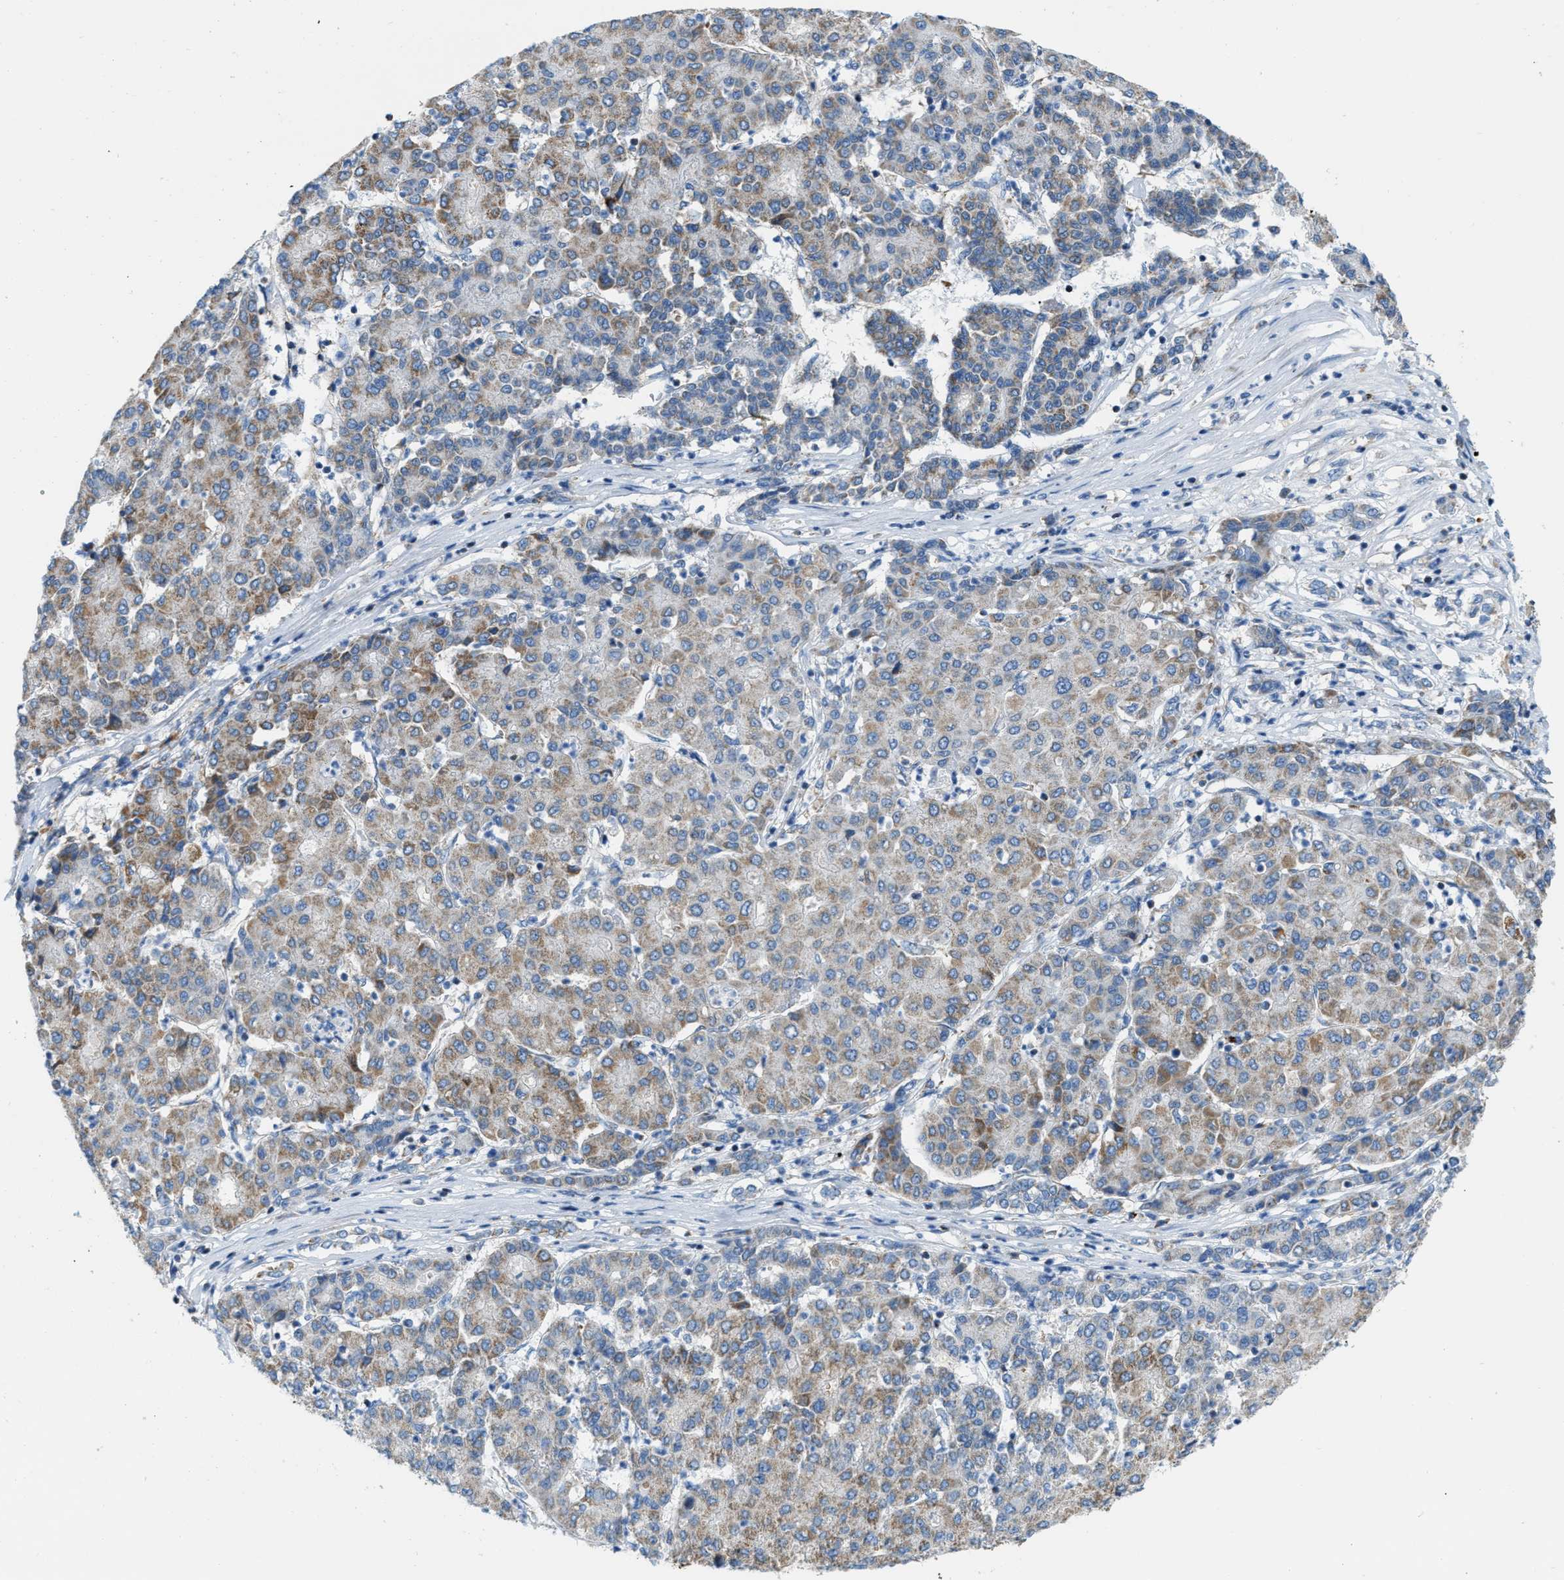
{"staining": {"intensity": "moderate", "quantity": "25%-75%", "location": "cytoplasmic/membranous"}, "tissue": "liver cancer", "cell_type": "Tumor cells", "image_type": "cancer", "snomed": [{"axis": "morphology", "description": "Carcinoma, Hepatocellular, NOS"}, {"axis": "topography", "description": "Liver"}], "caption": "An immunohistochemistry photomicrograph of tumor tissue is shown. Protein staining in brown highlights moderate cytoplasmic/membranous positivity in liver cancer within tumor cells. (Brightfield microscopy of DAB IHC at high magnification).", "gene": "JADE1", "patient": {"sex": "male", "age": 65}}